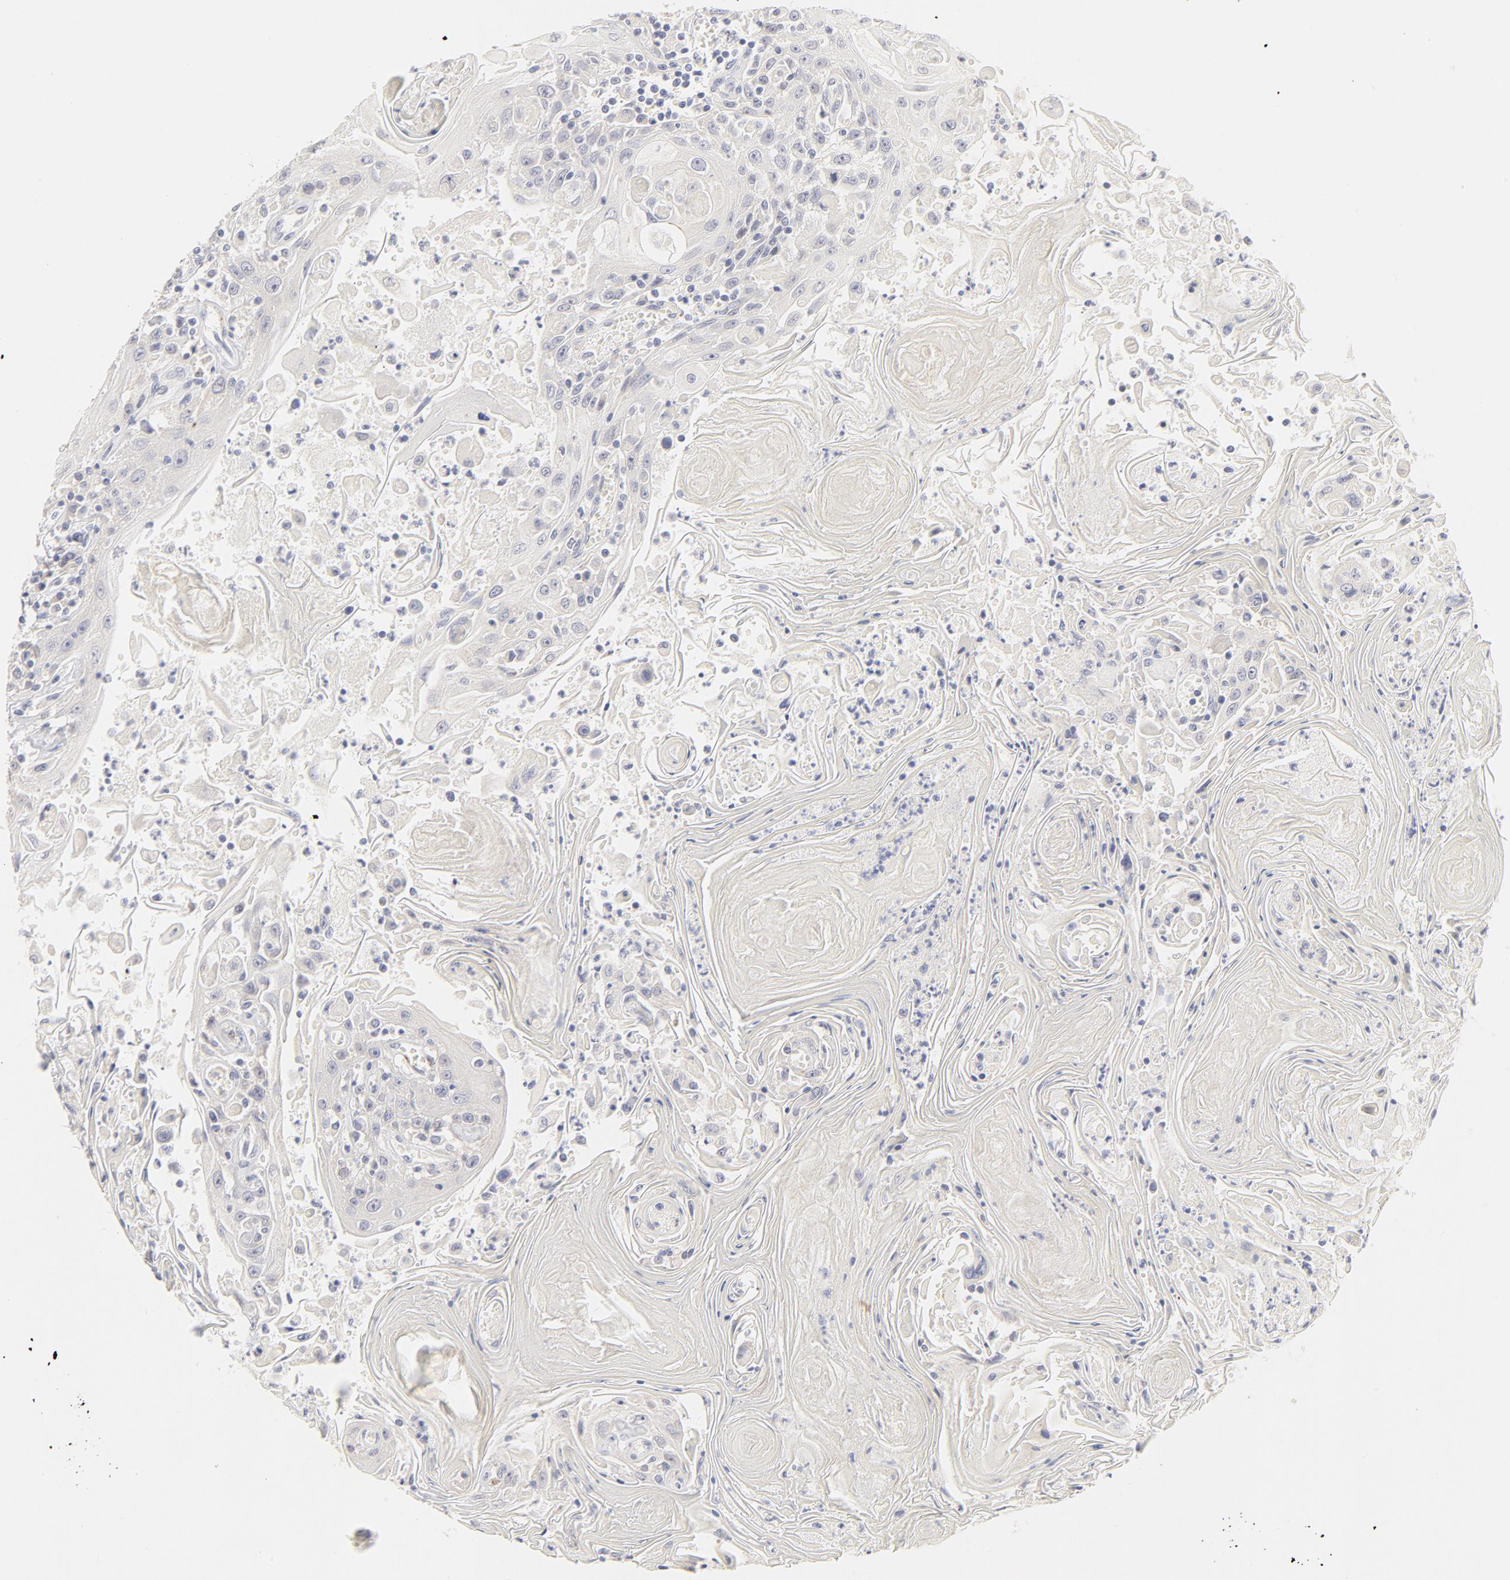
{"staining": {"intensity": "negative", "quantity": "none", "location": "none"}, "tissue": "head and neck cancer", "cell_type": "Tumor cells", "image_type": "cancer", "snomed": [{"axis": "morphology", "description": "Squamous cell carcinoma, NOS"}, {"axis": "topography", "description": "Oral tissue"}, {"axis": "topography", "description": "Head-Neck"}], "caption": "This is an immunohistochemistry photomicrograph of human head and neck cancer (squamous cell carcinoma). There is no staining in tumor cells.", "gene": "NKX2-2", "patient": {"sex": "female", "age": 76}}